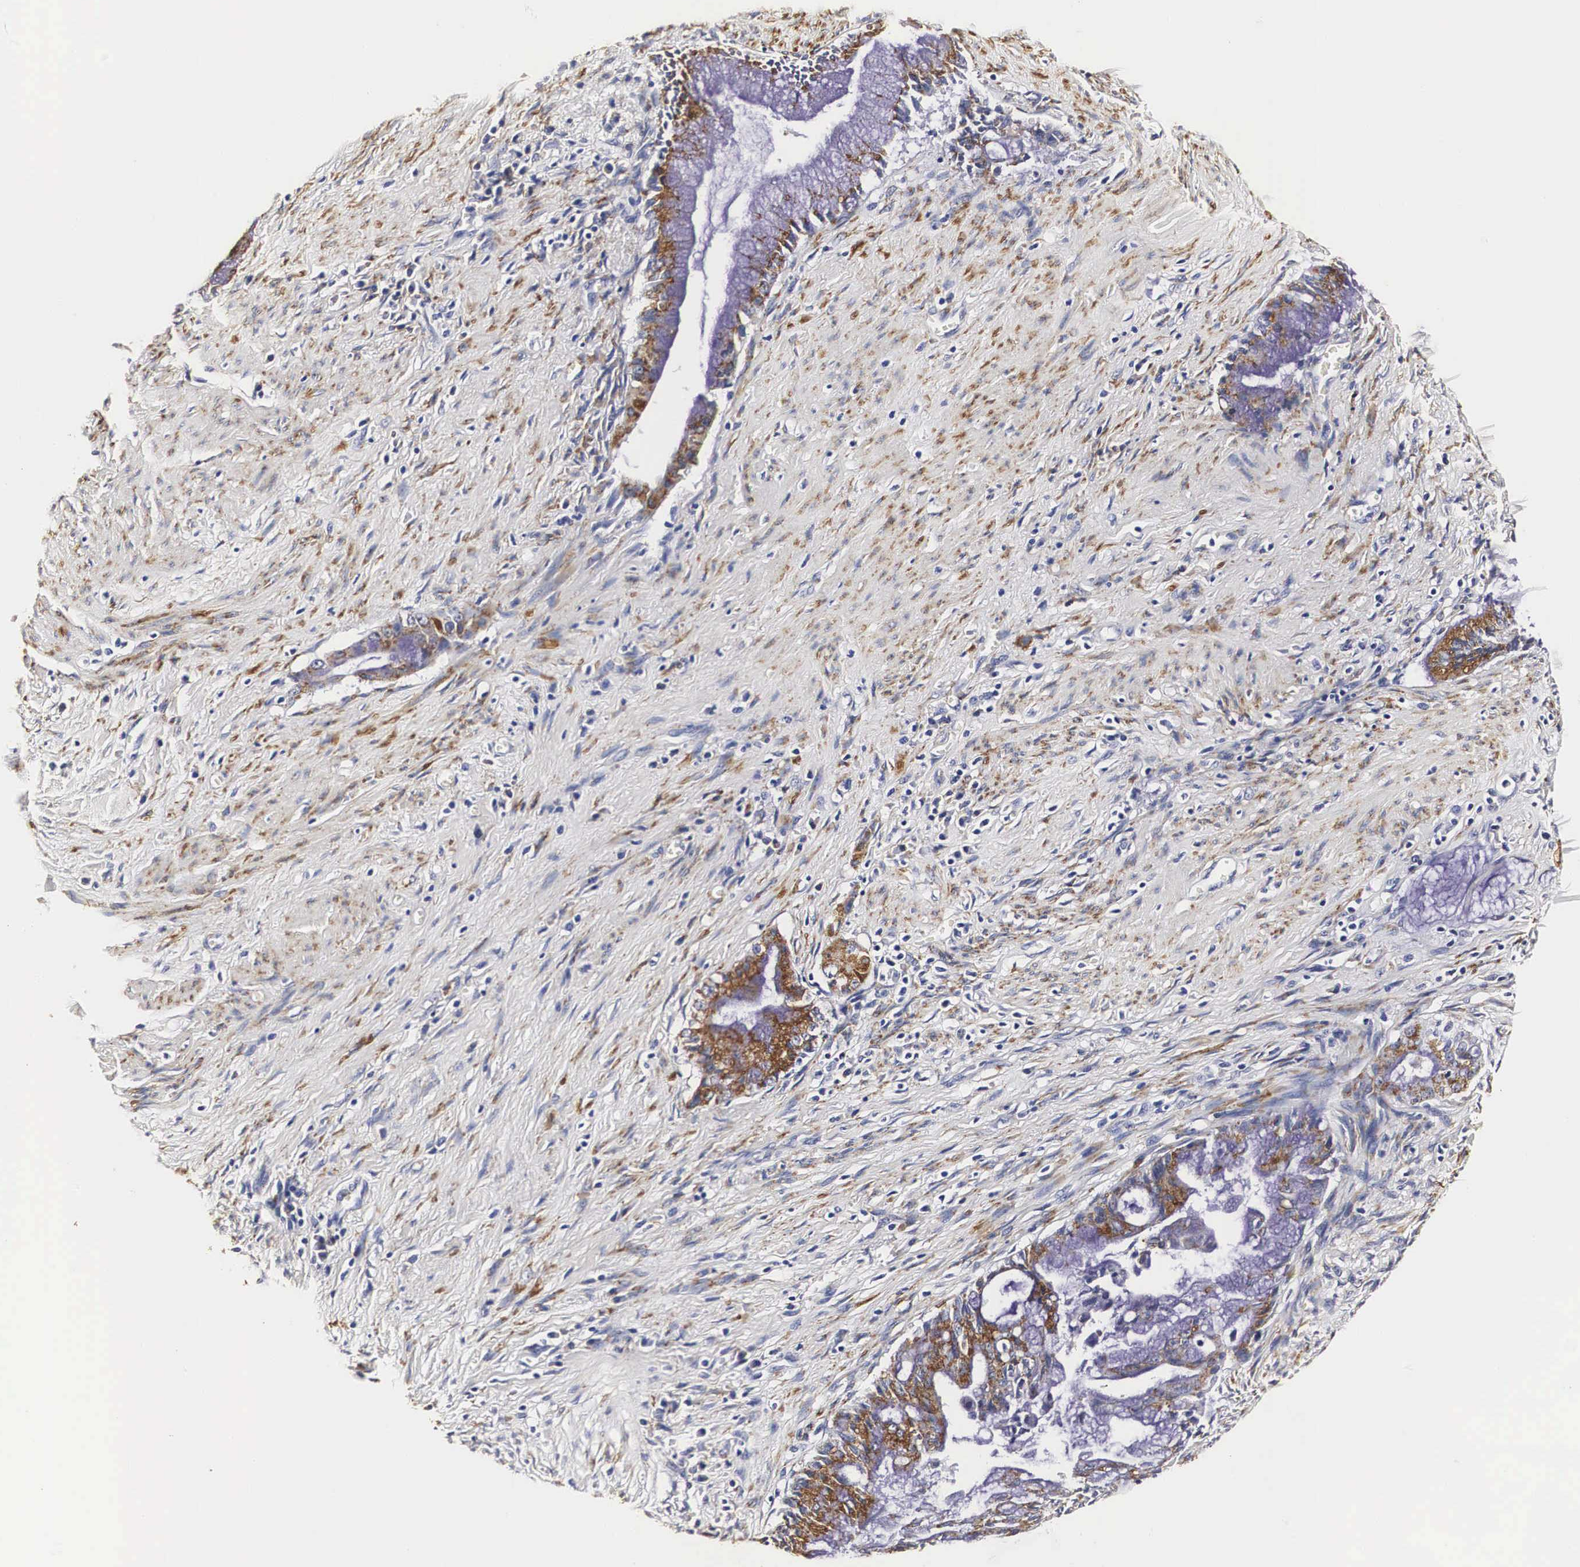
{"staining": {"intensity": "weak", "quantity": "25%-75%", "location": "cytoplasmic/membranous"}, "tissue": "pancreatic cancer", "cell_type": "Tumor cells", "image_type": "cancer", "snomed": [{"axis": "morphology", "description": "Adenocarcinoma, NOS"}, {"axis": "topography", "description": "Pancreas"}], "caption": "This histopathology image exhibits immunohistochemistry staining of pancreatic cancer (adenocarcinoma), with low weak cytoplasmic/membranous expression in about 25%-75% of tumor cells.", "gene": "CKAP4", "patient": {"sex": "male", "age": 59}}